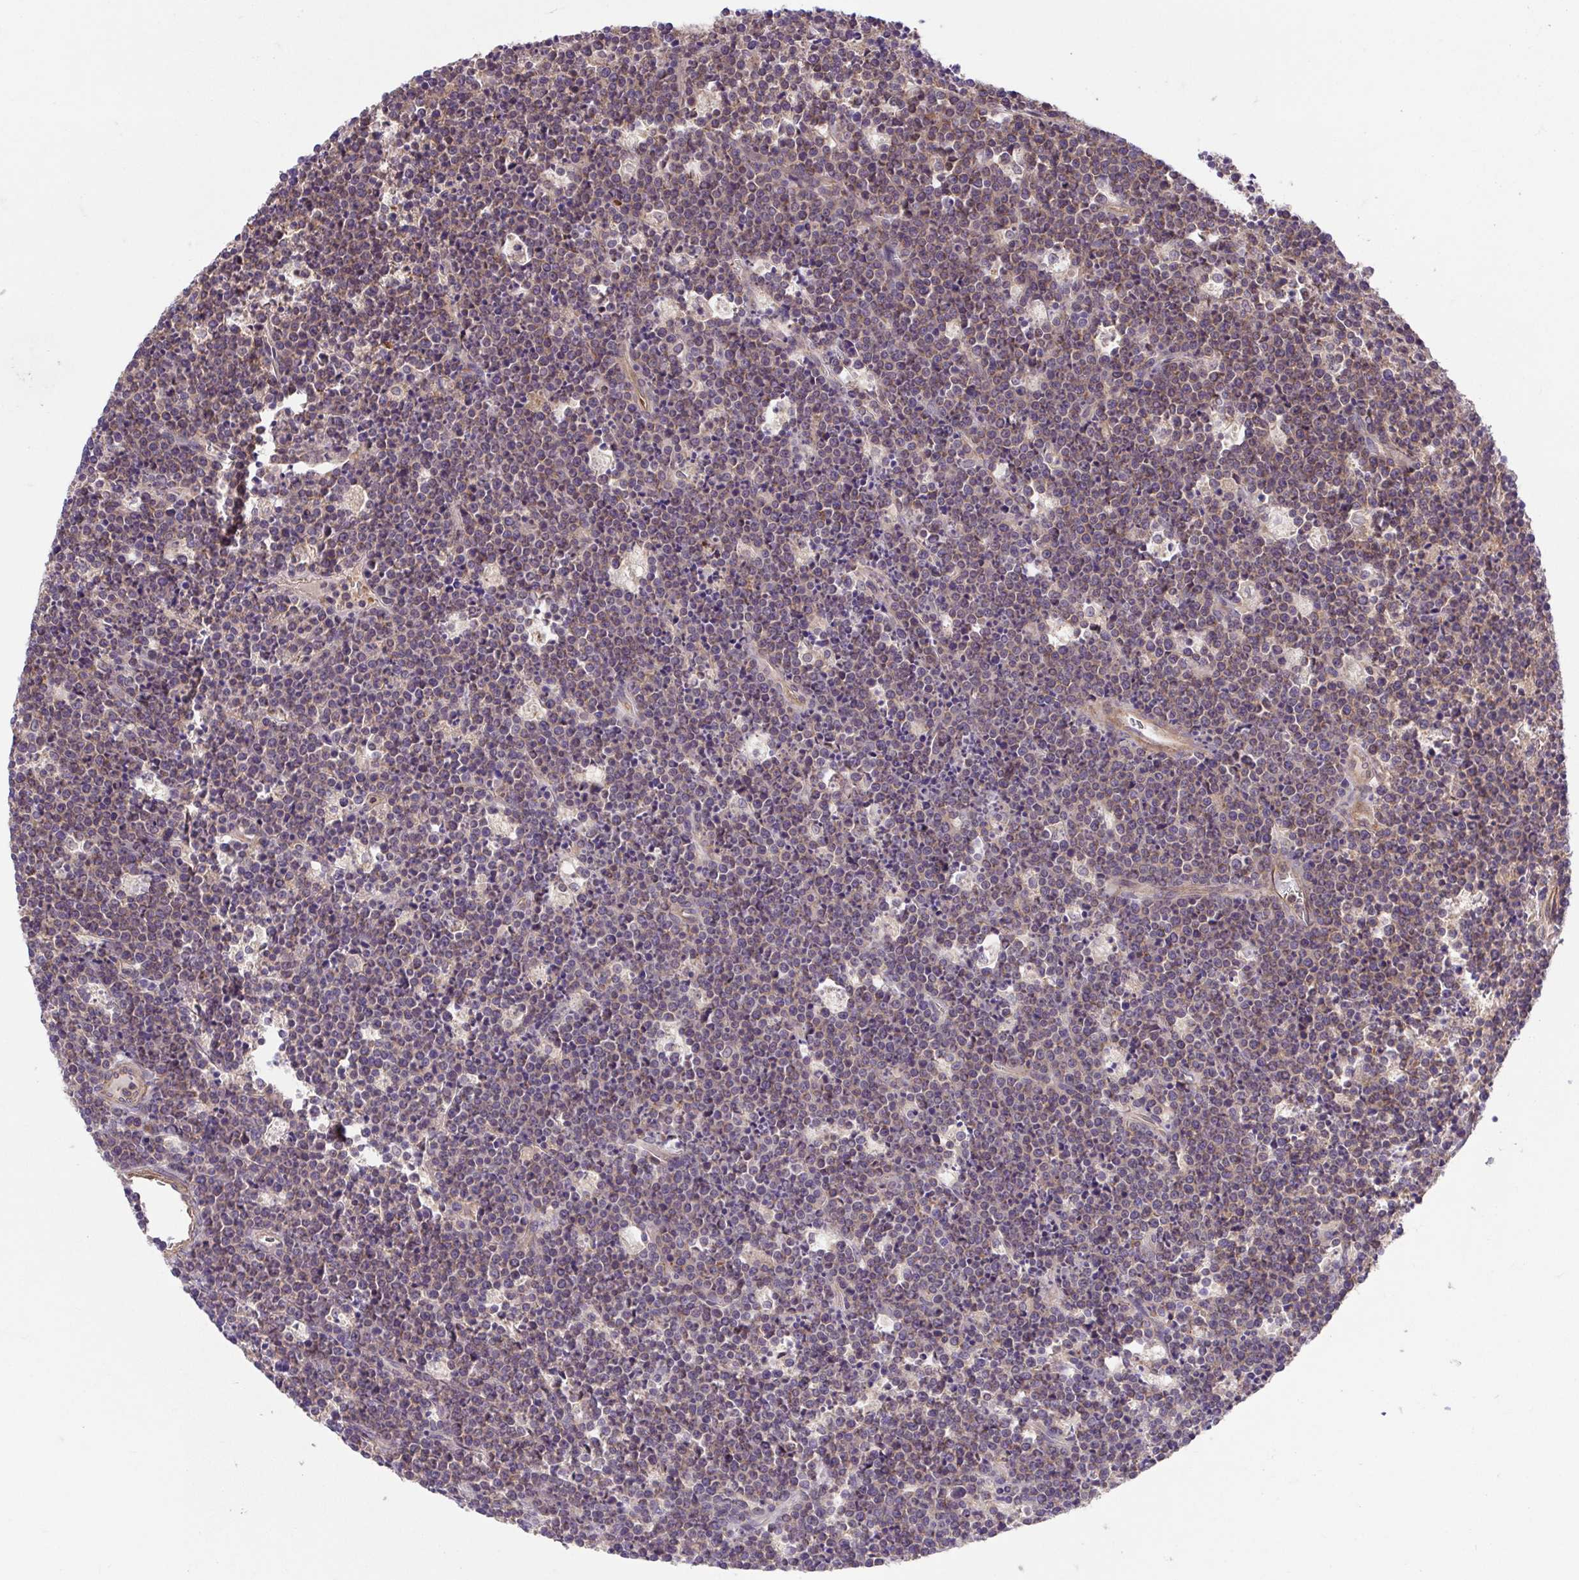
{"staining": {"intensity": "weak", "quantity": "<25%", "location": "cytoplasmic/membranous"}, "tissue": "lymphoma", "cell_type": "Tumor cells", "image_type": "cancer", "snomed": [{"axis": "morphology", "description": "Malignant lymphoma, non-Hodgkin's type, High grade"}, {"axis": "topography", "description": "Ovary"}], "caption": "IHC of human lymphoma demonstrates no expression in tumor cells.", "gene": "IDE", "patient": {"sex": "female", "age": 56}}